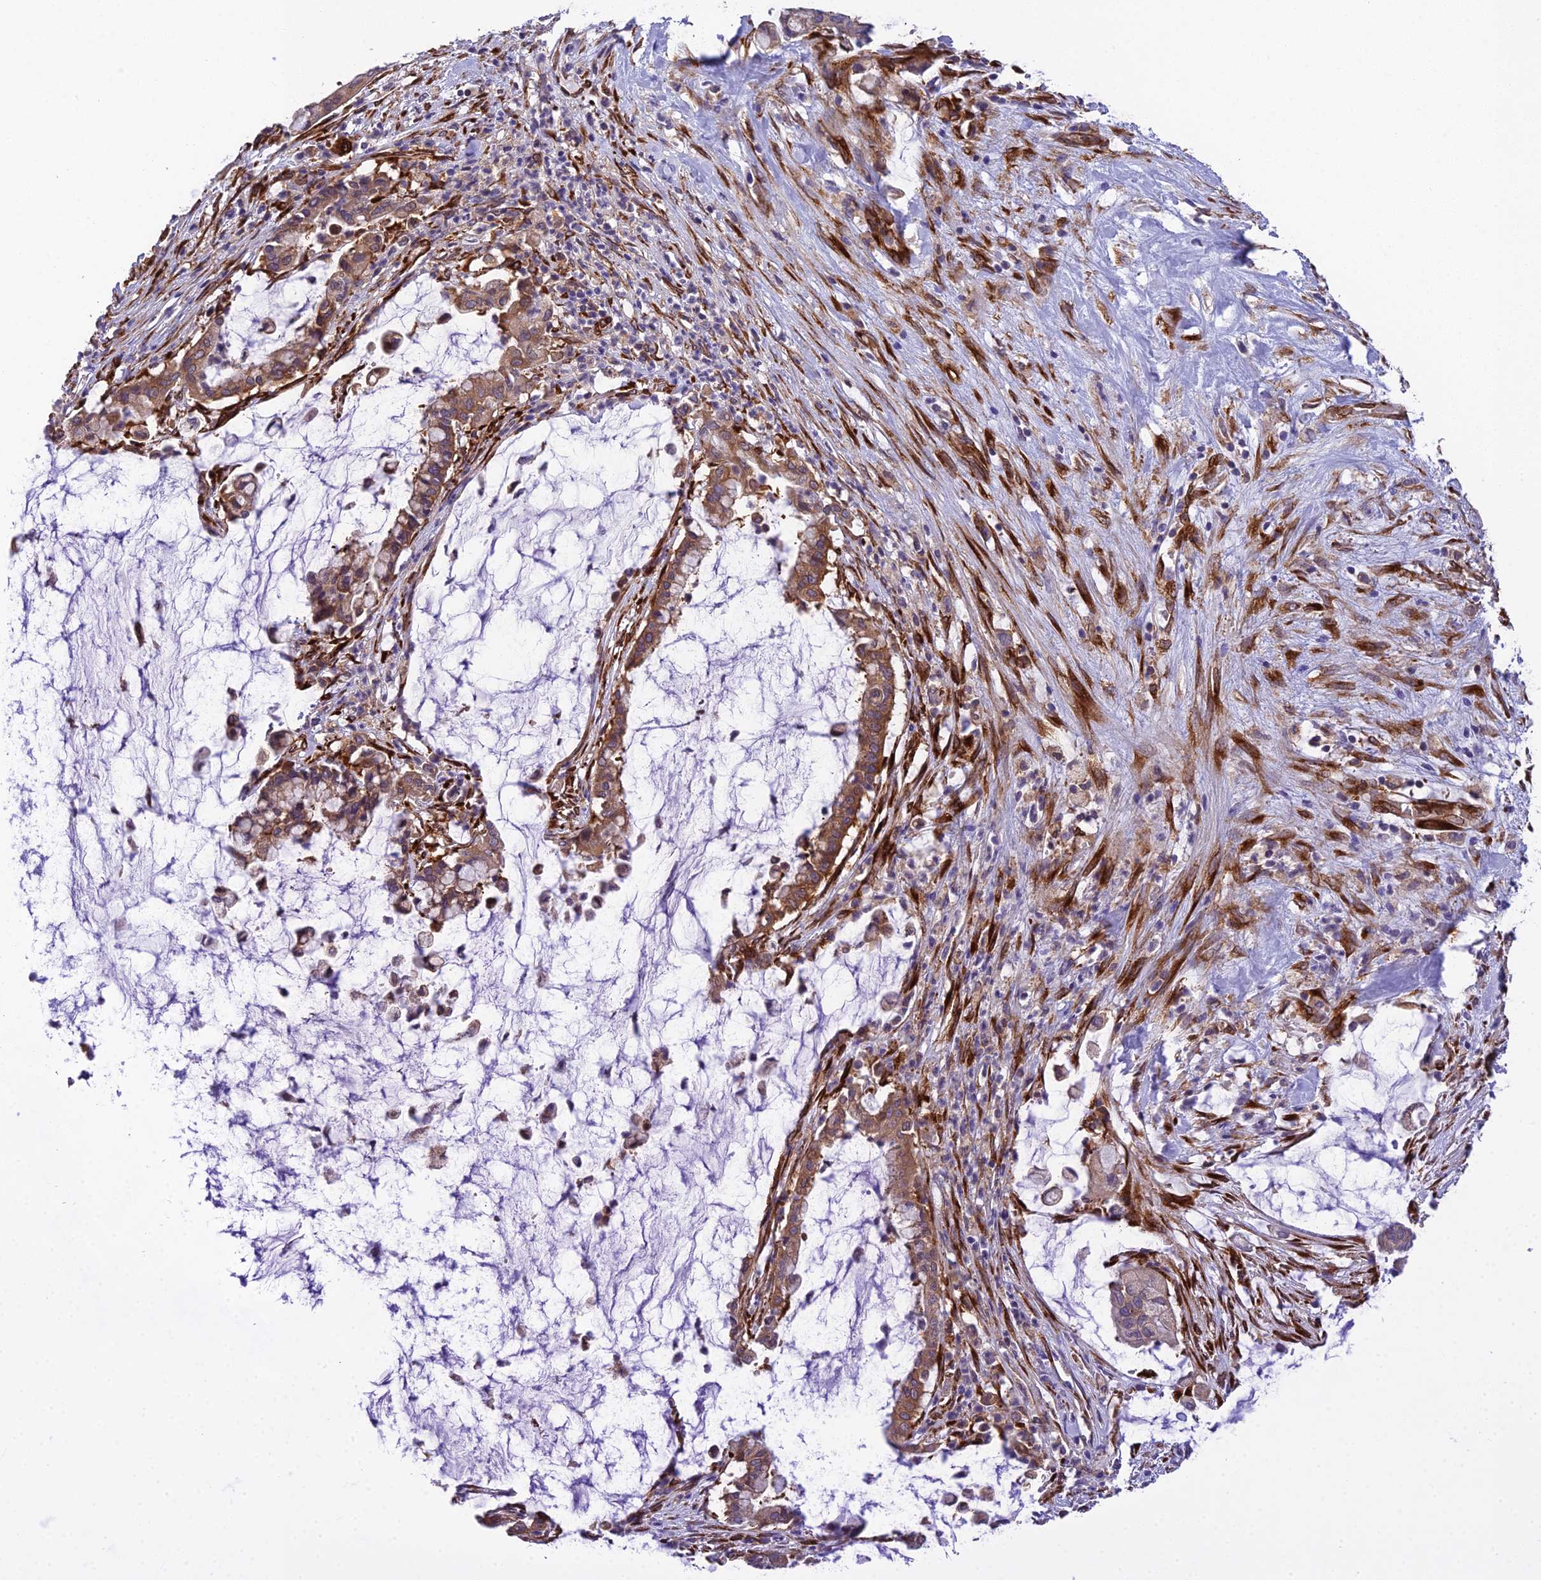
{"staining": {"intensity": "moderate", "quantity": ">75%", "location": "cytoplasmic/membranous"}, "tissue": "pancreatic cancer", "cell_type": "Tumor cells", "image_type": "cancer", "snomed": [{"axis": "morphology", "description": "Adenocarcinoma, NOS"}, {"axis": "topography", "description": "Pancreas"}], "caption": "Protein expression analysis of human pancreatic adenocarcinoma reveals moderate cytoplasmic/membranous staining in approximately >75% of tumor cells. Immunohistochemistry stains the protein in brown and the nuclei are stained blue.", "gene": "DHCR7", "patient": {"sex": "male", "age": 41}}